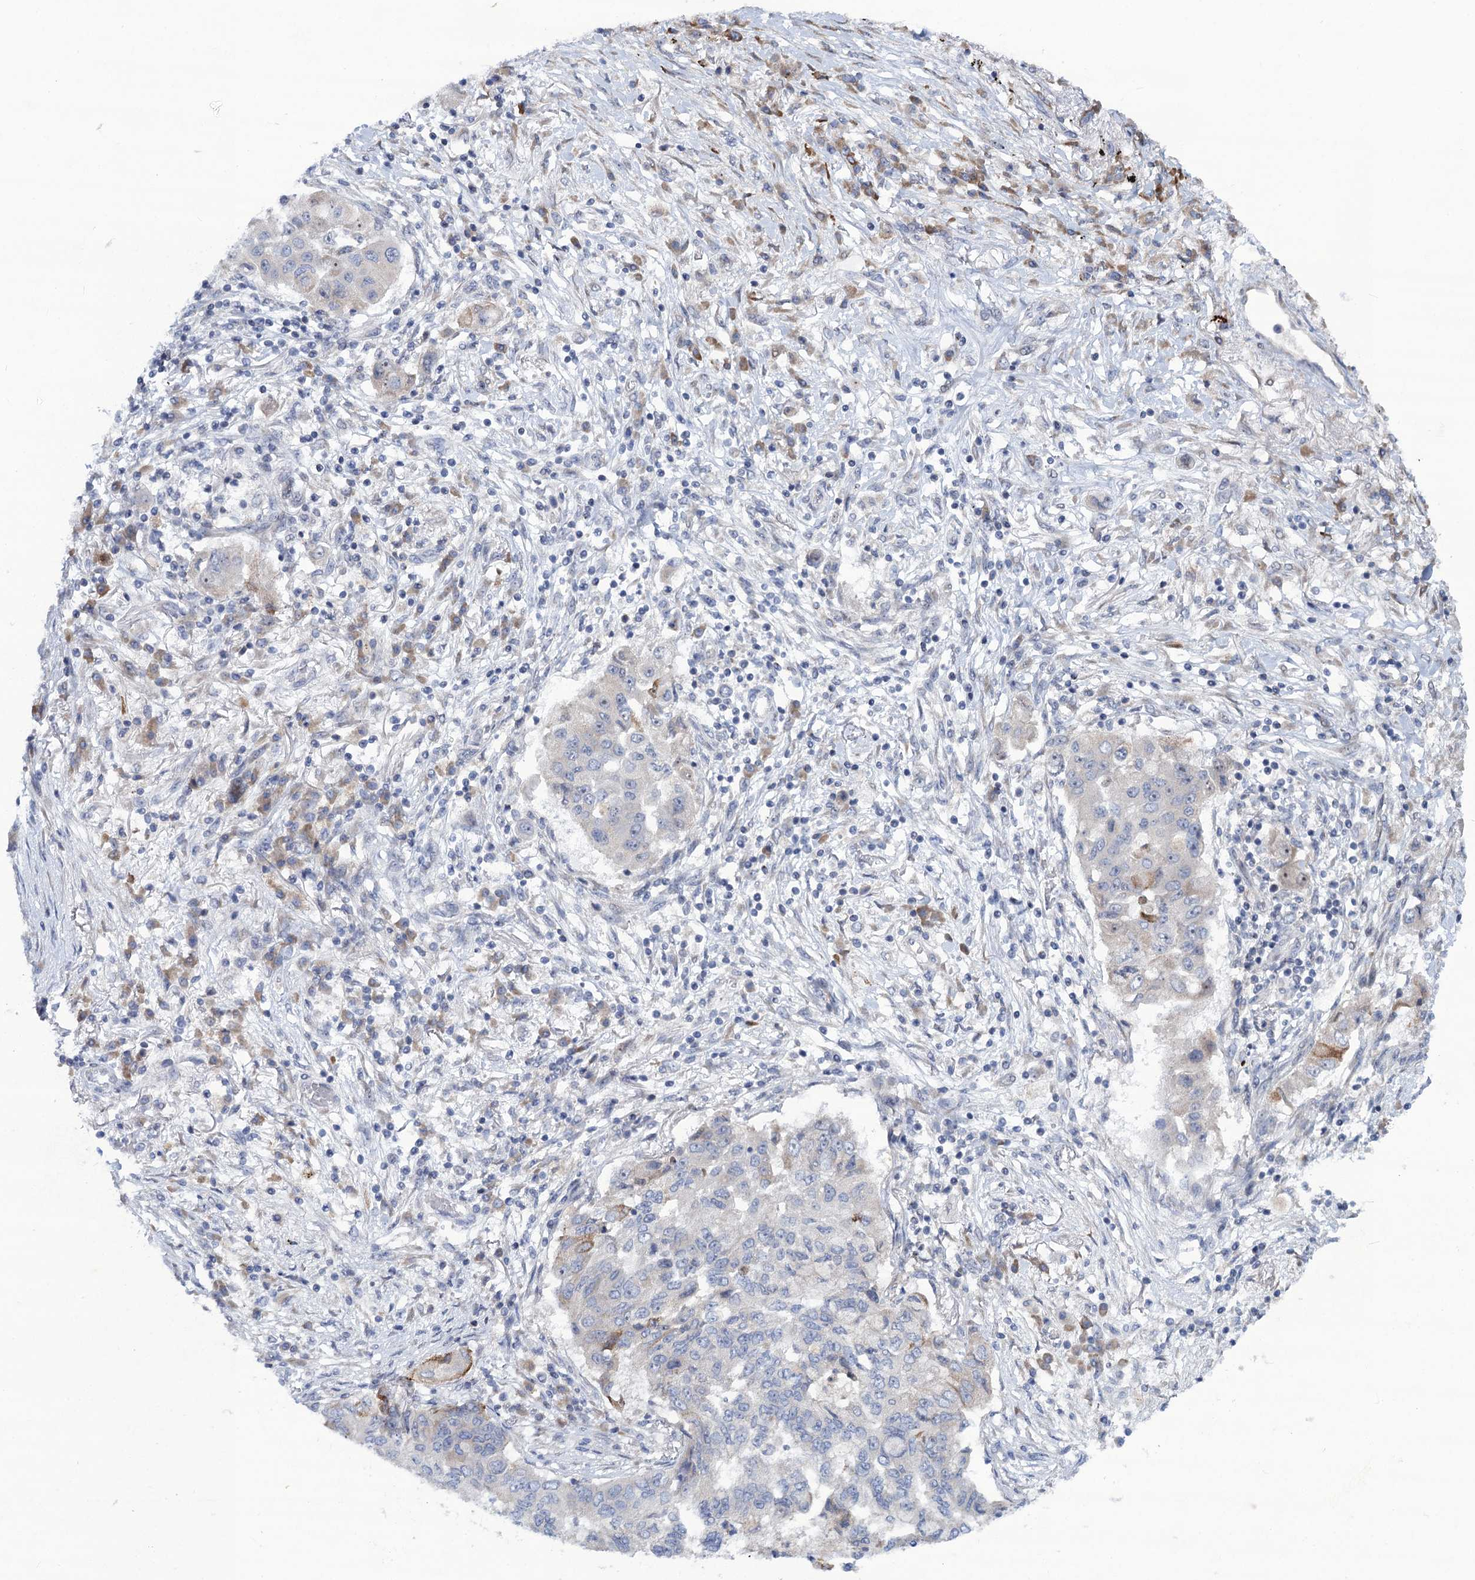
{"staining": {"intensity": "negative", "quantity": "none", "location": "none"}, "tissue": "lung cancer", "cell_type": "Tumor cells", "image_type": "cancer", "snomed": [{"axis": "morphology", "description": "Squamous cell carcinoma, NOS"}, {"axis": "topography", "description": "Lung"}], "caption": "IHC image of lung cancer (squamous cell carcinoma) stained for a protein (brown), which shows no expression in tumor cells.", "gene": "QPCTL", "patient": {"sex": "male", "age": 74}}